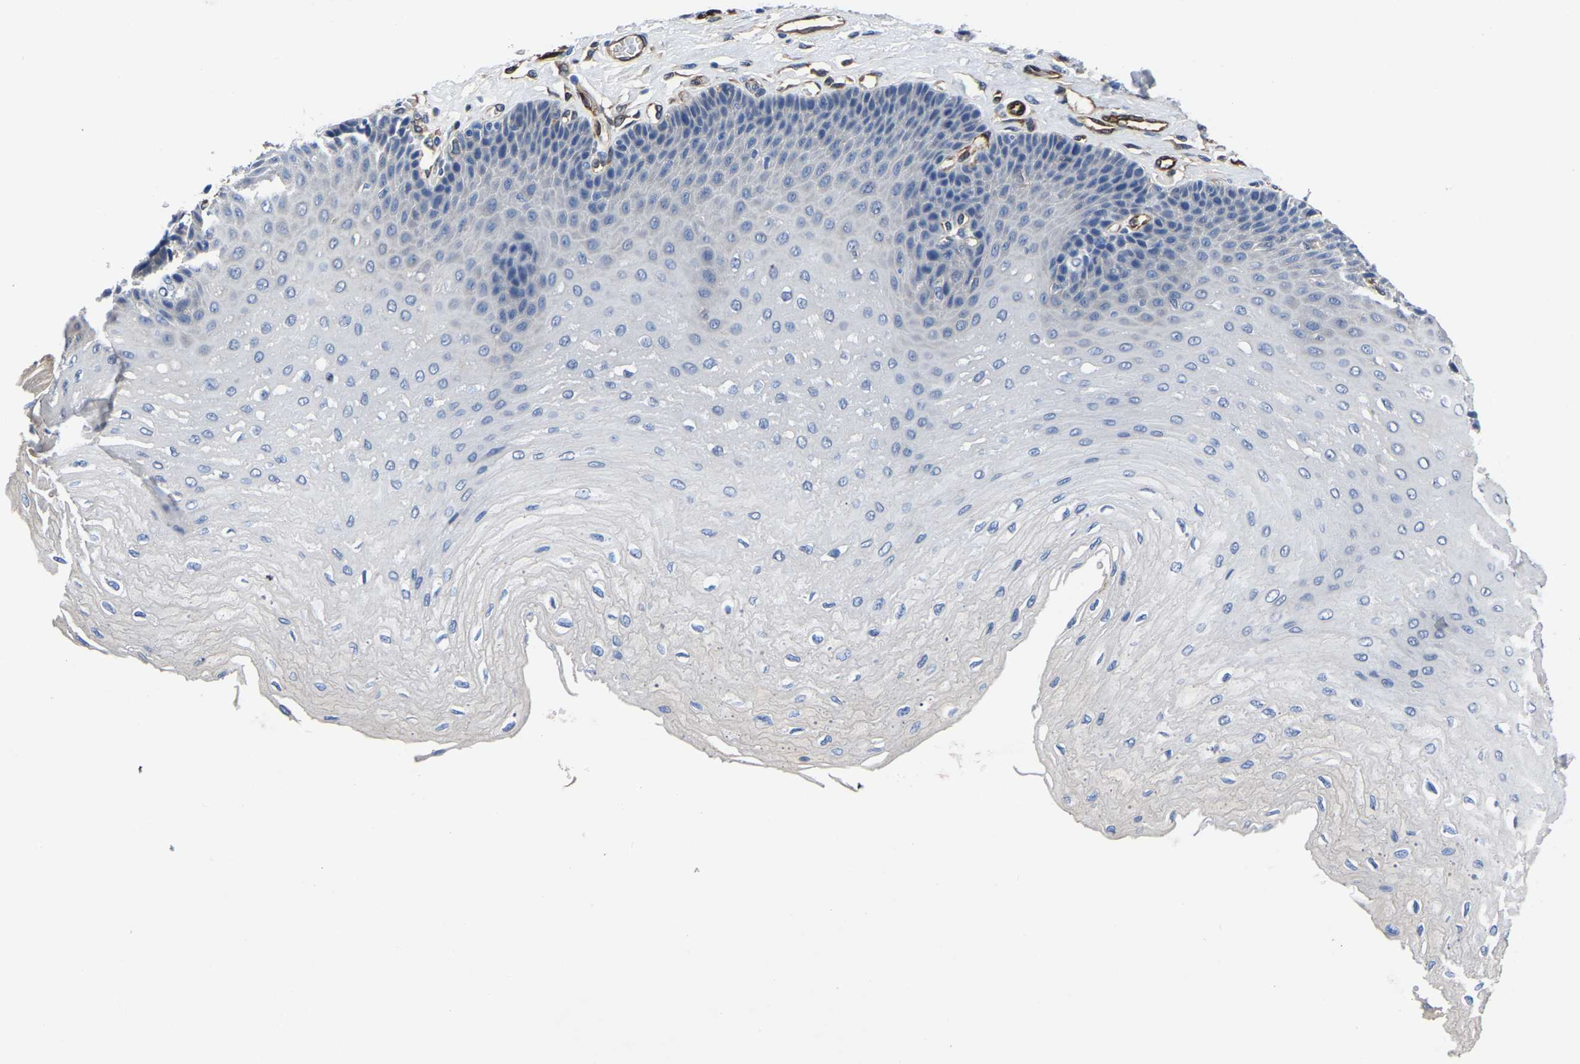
{"staining": {"intensity": "negative", "quantity": "none", "location": "none"}, "tissue": "esophagus", "cell_type": "Squamous epithelial cells", "image_type": "normal", "snomed": [{"axis": "morphology", "description": "Normal tissue, NOS"}, {"axis": "topography", "description": "Esophagus"}], "caption": "An image of esophagus stained for a protein displays no brown staining in squamous epithelial cells. Nuclei are stained in blue.", "gene": "ATG2B", "patient": {"sex": "female", "age": 72}}